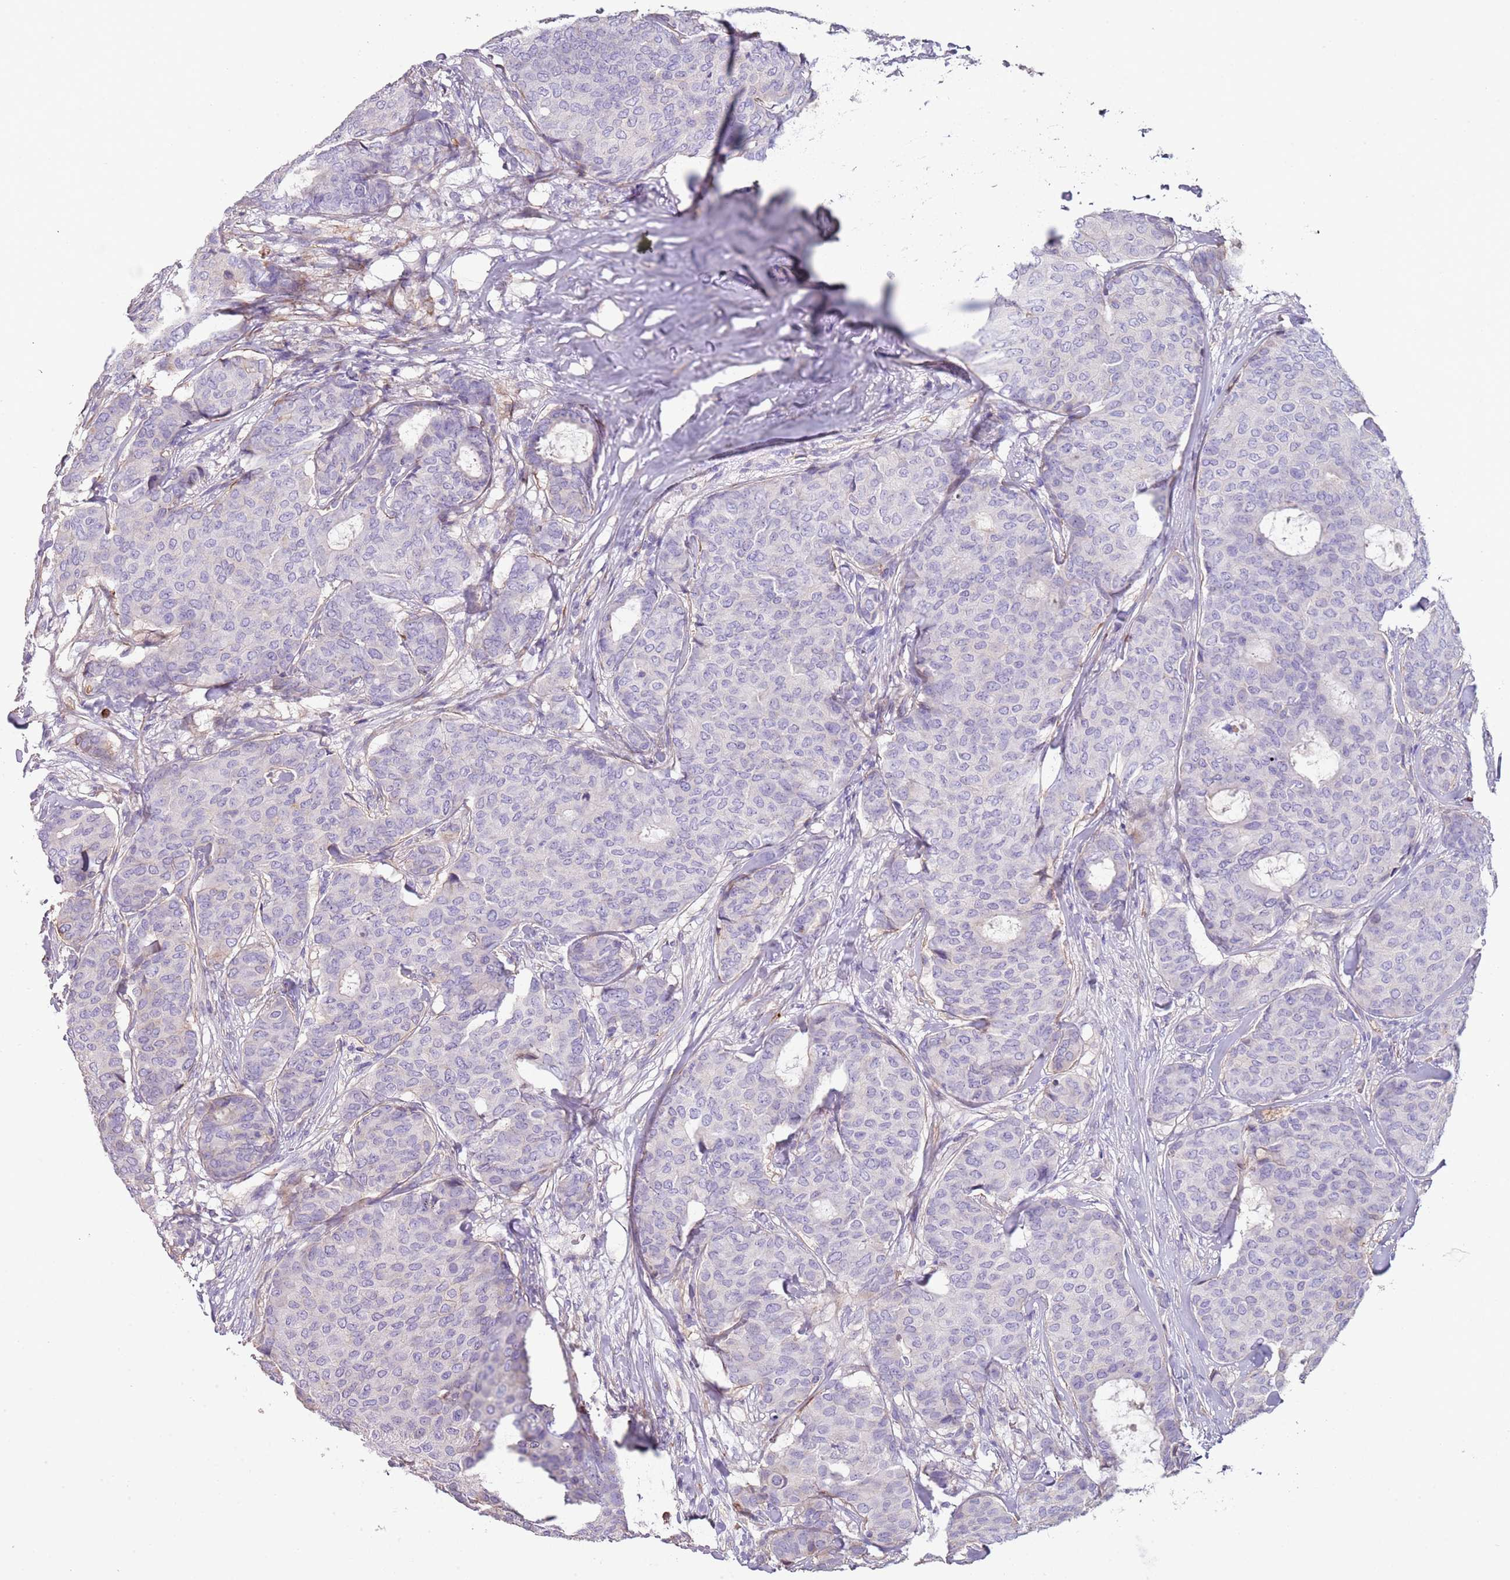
{"staining": {"intensity": "negative", "quantity": "none", "location": "none"}, "tissue": "breast cancer", "cell_type": "Tumor cells", "image_type": "cancer", "snomed": [{"axis": "morphology", "description": "Duct carcinoma"}, {"axis": "topography", "description": "Breast"}], "caption": "The micrograph reveals no staining of tumor cells in invasive ductal carcinoma (breast).", "gene": "NBPF3", "patient": {"sex": "female", "age": 75}}